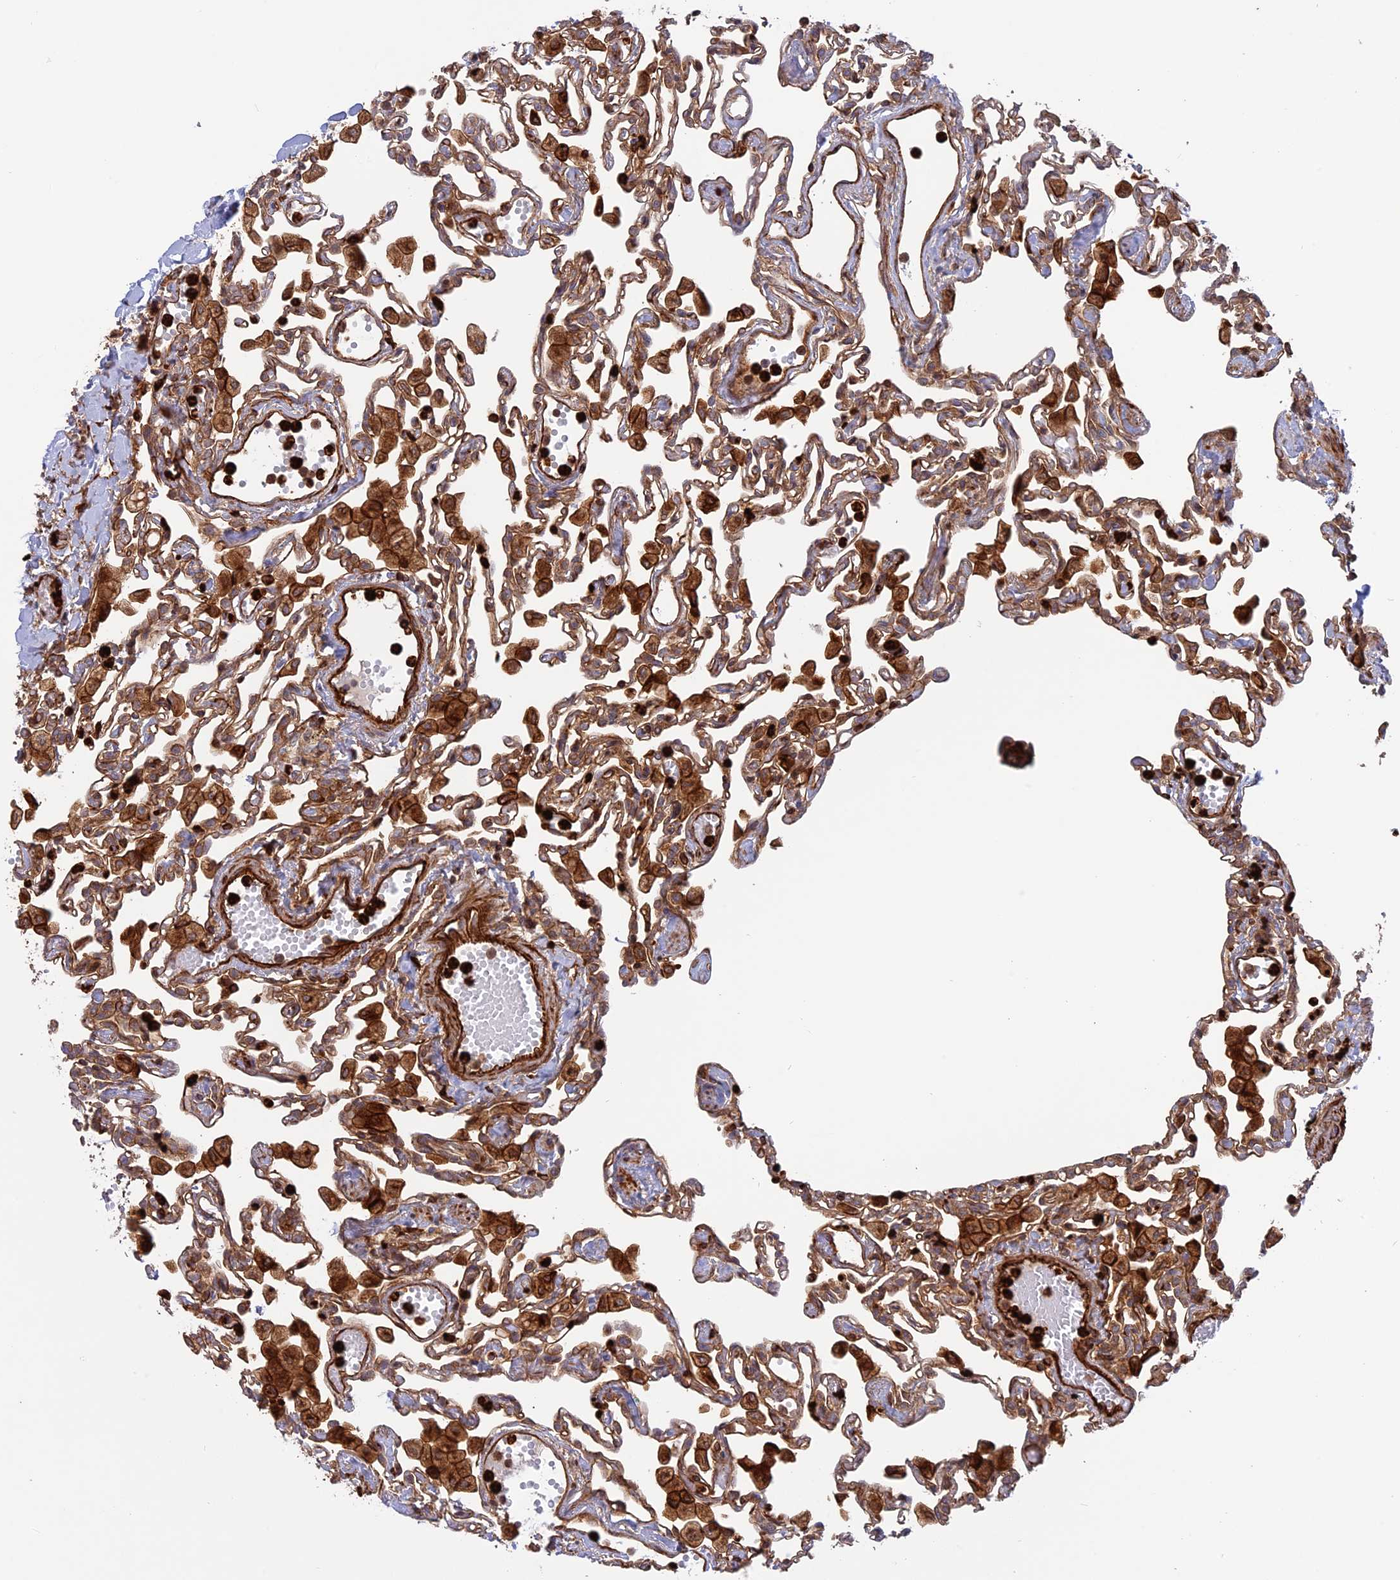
{"staining": {"intensity": "moderate", "quantity": "25%-75%", "location": "cytoplasmic/membranous"}, "tissue": "lung", "cell_type": "Alveolar cells", "image_type": "normal", "snomed": [{"axis": "morphology", "description": "Normal tissue, NOS"}, {"axis": "topography", "description": "Bronchus"}, {"axis": "topography", "description": "Lung"}], "caption": "Alveolar cells exhibit medium levels of moderate cytoplasmic/membranous expression in about 25%-75% of cells in normal lung.", "gene": "PHLDB3", "patient": {"sex": "female", "age": 49}}